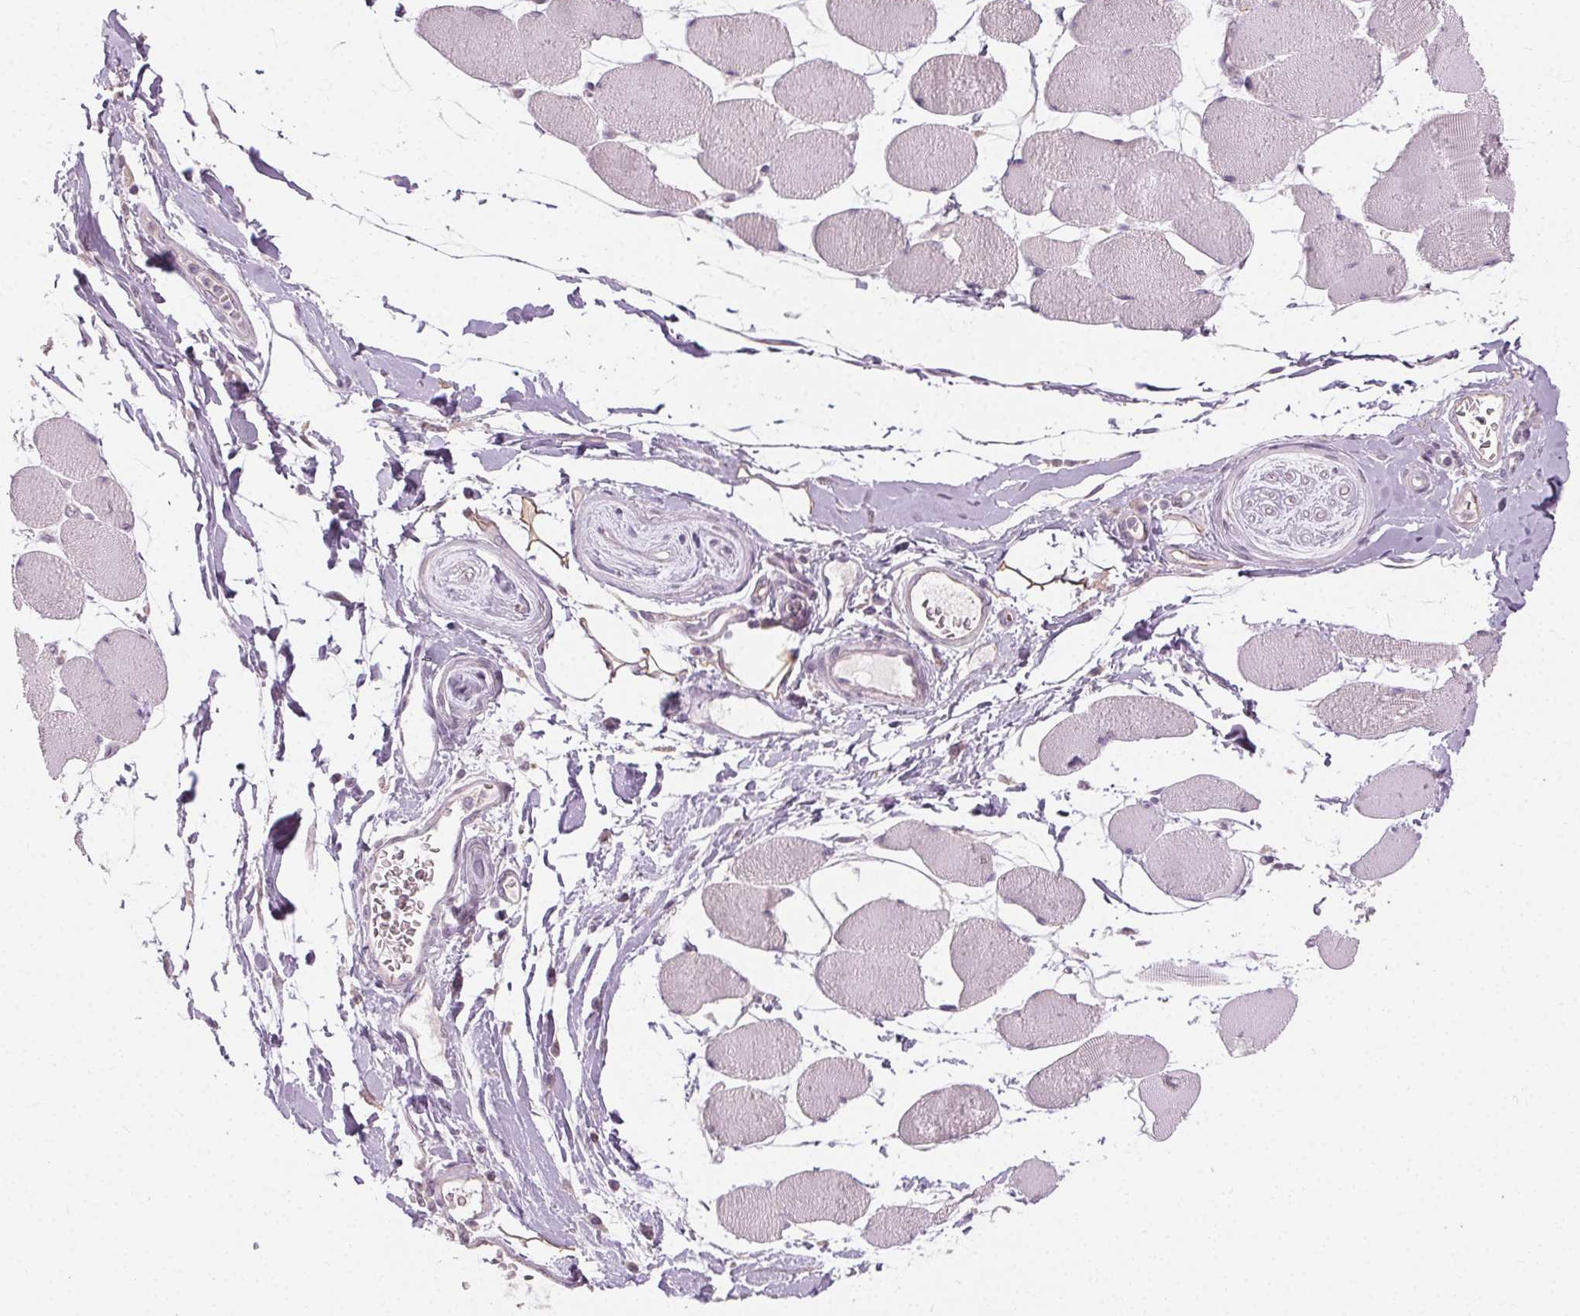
{"staining": {"intensity": "negative", "quantity": "none", "location": "none"}, "tissue": "skeletal muscle", "cell_type": "Myocytes", "image_type": "normal", "snomed": [{"axis": "morphology", "description": "Normal tissue, NOS"}, {"axis": "topography", "description": "Skeletal muscle"}], "caption": "Myocytes are negative for brown protein staining in benign skeletal muscle. Brightfield microscopy of IHC stained with DAB (3,3'-diaminobenzidine) (brown) and hematoxylin (blue), captured at high magnification.", "gene": "CLTRN", "patient": {"sex": "female", "age": 75}}